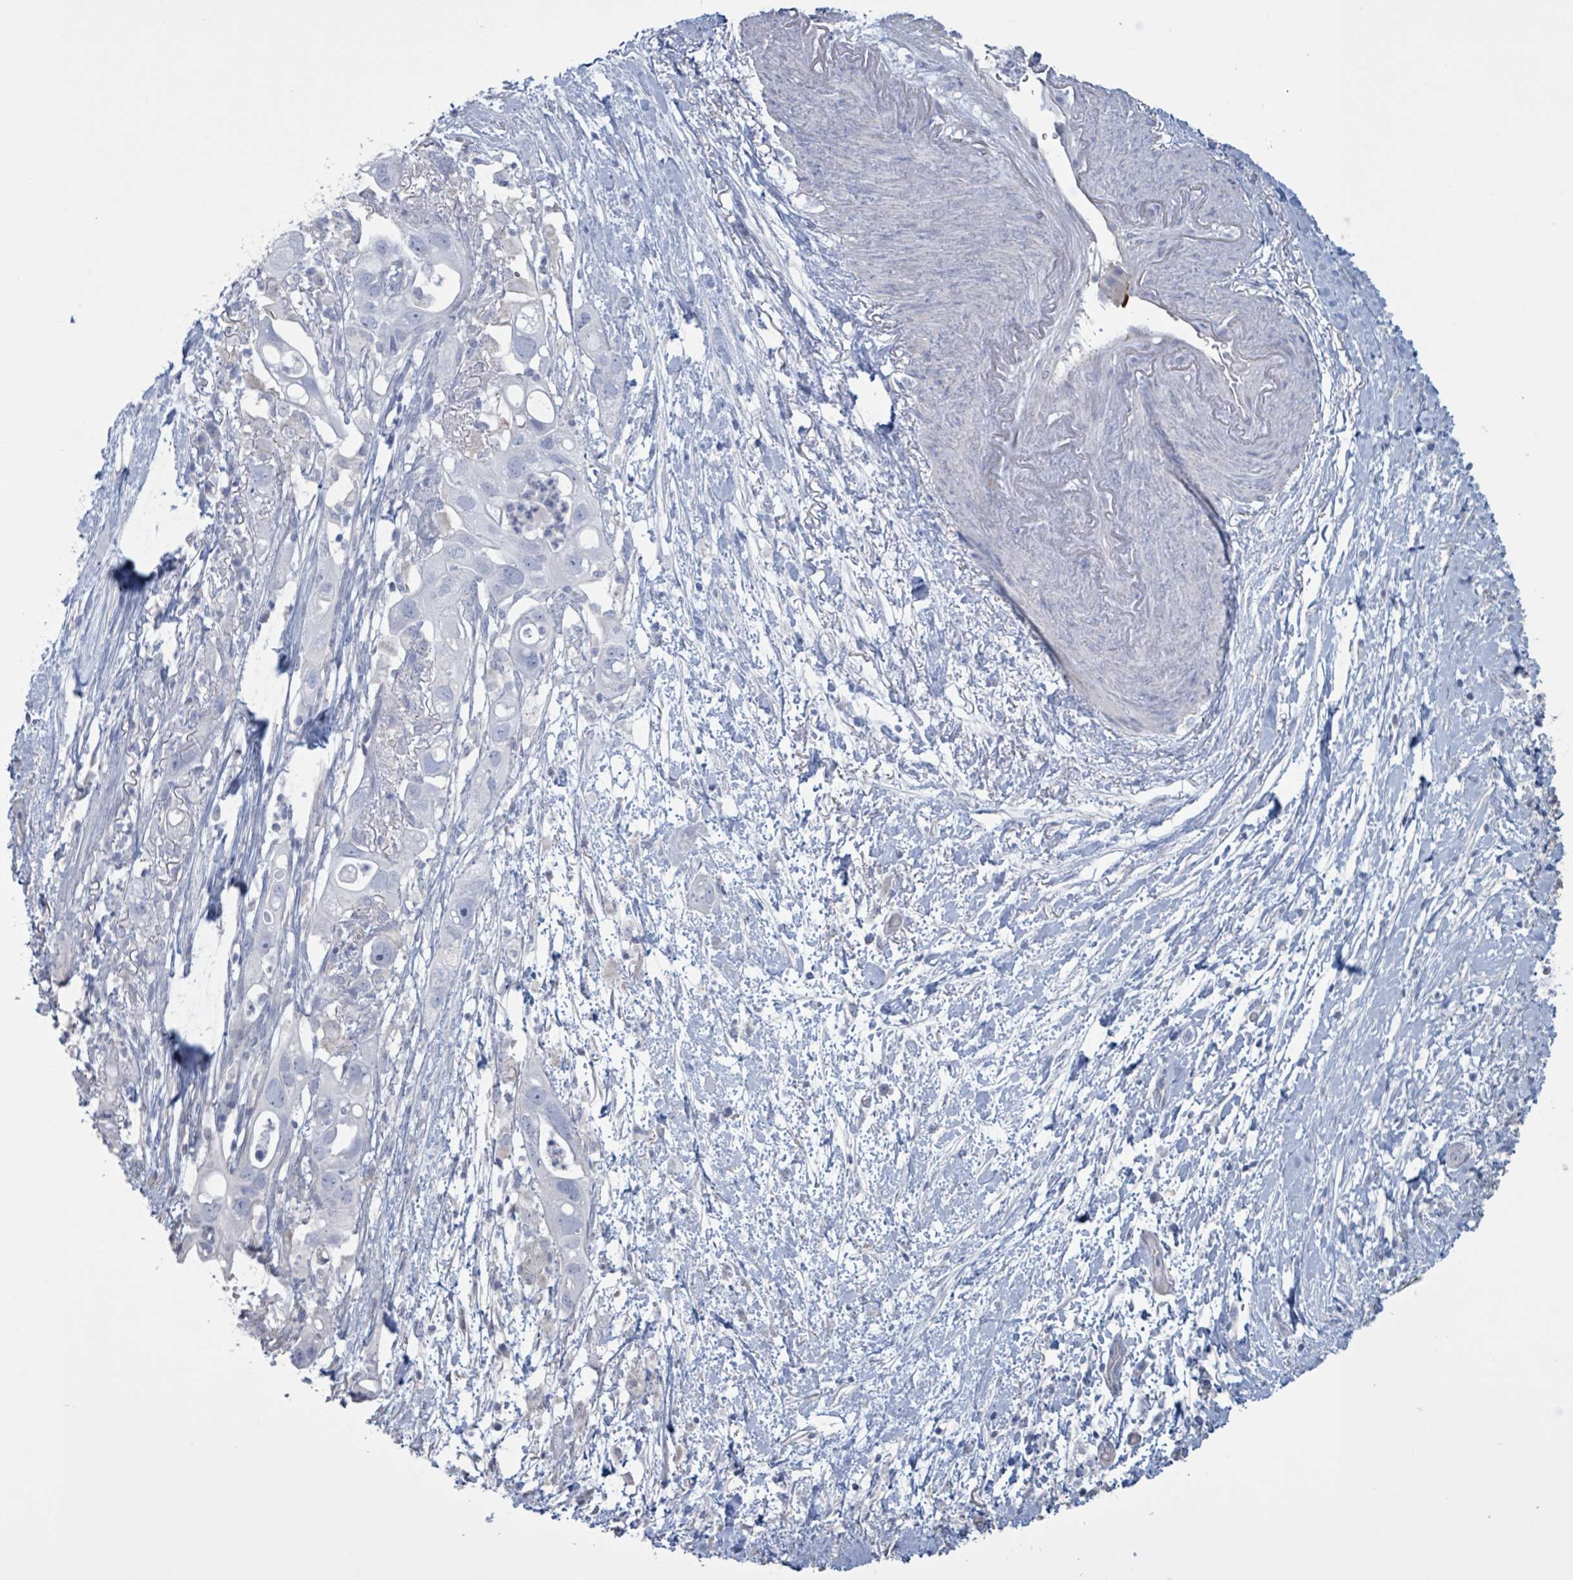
{"staining": {"intensity": "negative", "quantity": "none", "location": "none"}, "tissue": "pancreatic cancer", "cell_type": "Tumor cells", "image_type": "cancer", "snomed": [{"axis": "morphology", "description": "Adenocarcinoma, NOS"}, {"axis": "topography", "description": "Pancreas"}], "caption": "Tumor cells show no significant positivity in pancreatic adenocarcinoma.", "gene": "CT45A5", "patient": {"sex": "female", "age": 72}}